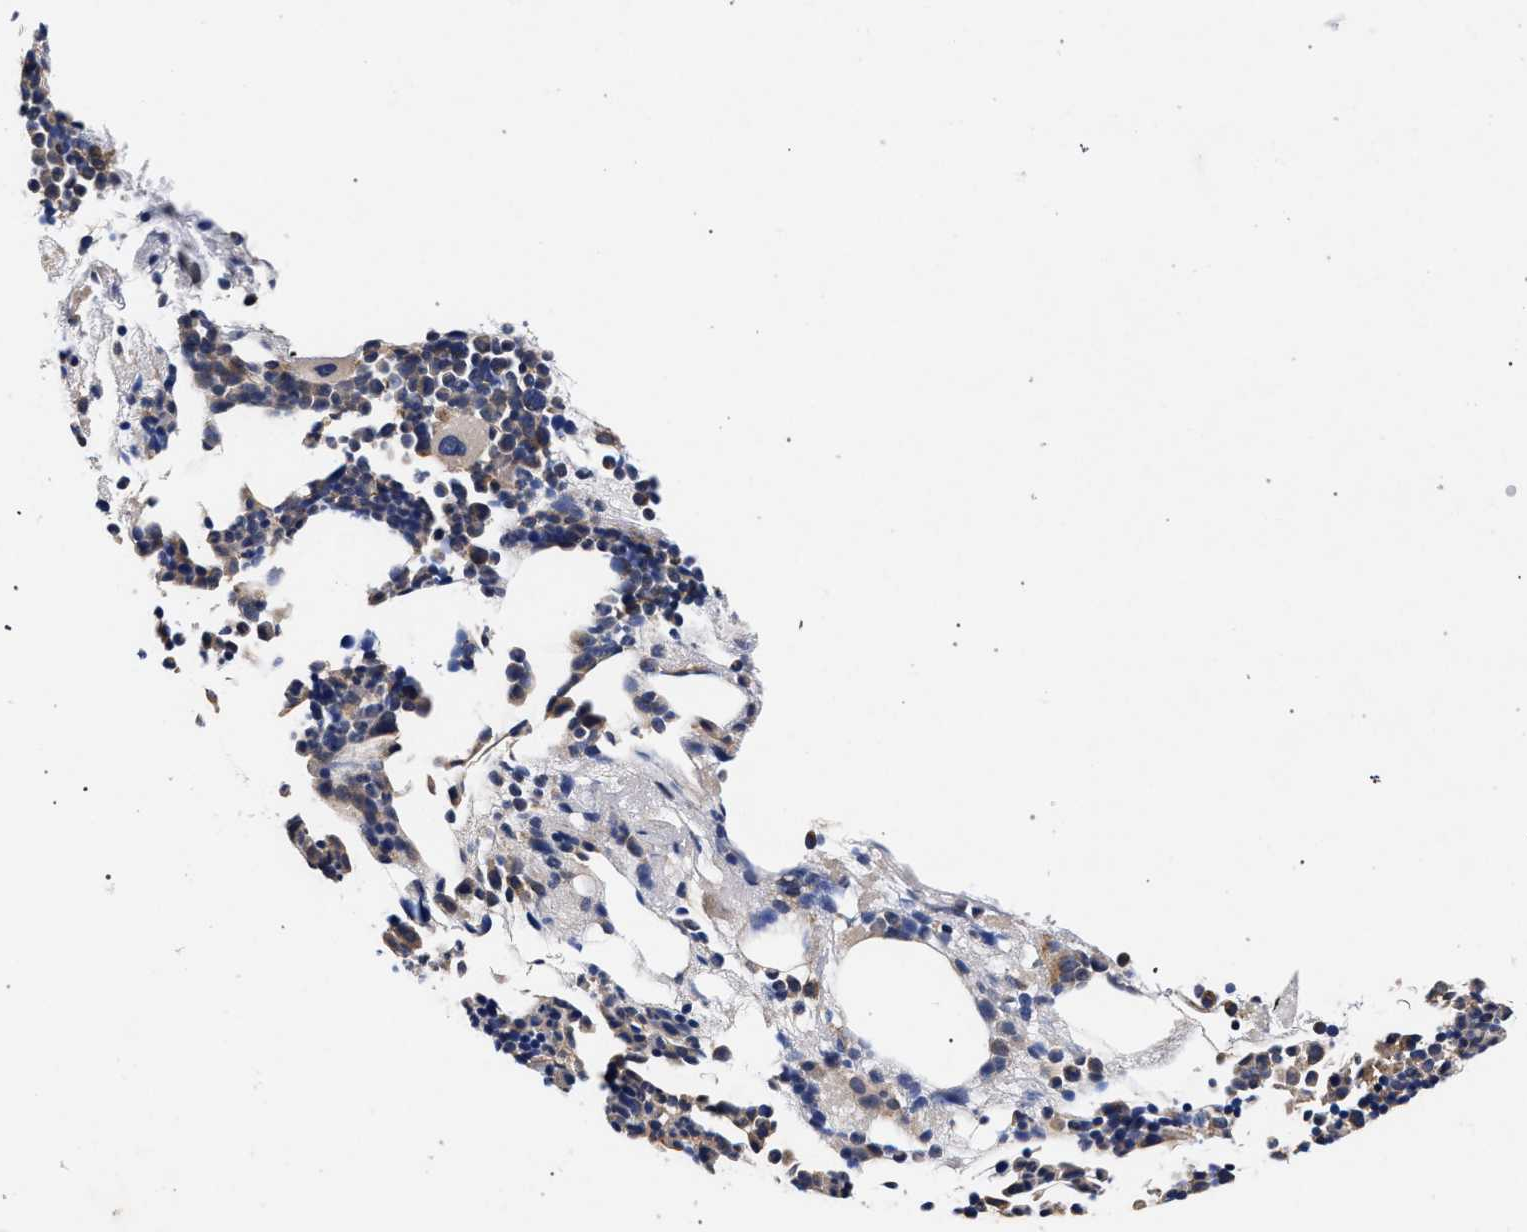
{"staining": {"intensity": "moderate", "quantity": "25%-75%", "location": "cytoplasmic/membranous"}, "tissue": "bone marrow", "cell_type": "Hematopoietic cells", "image_type": "normal", "snomed": [{"axis": "morphology", "description": "Normal tissue, NOS"}, {"axis": "morphology", "description": "Inflammation, NOS"}, {"axis": "topography", "description": "Bone marrow"}], "caption": "Immunohistochemical staining of normal bone marrow exhibits 25%-75% levels of moderate cytoplasmic/membranous protein positivity in approximately 25%-75% of hematopoietic cells.", "gene": "CFAP95", "patient": {"sex": "female", "age": 81}}